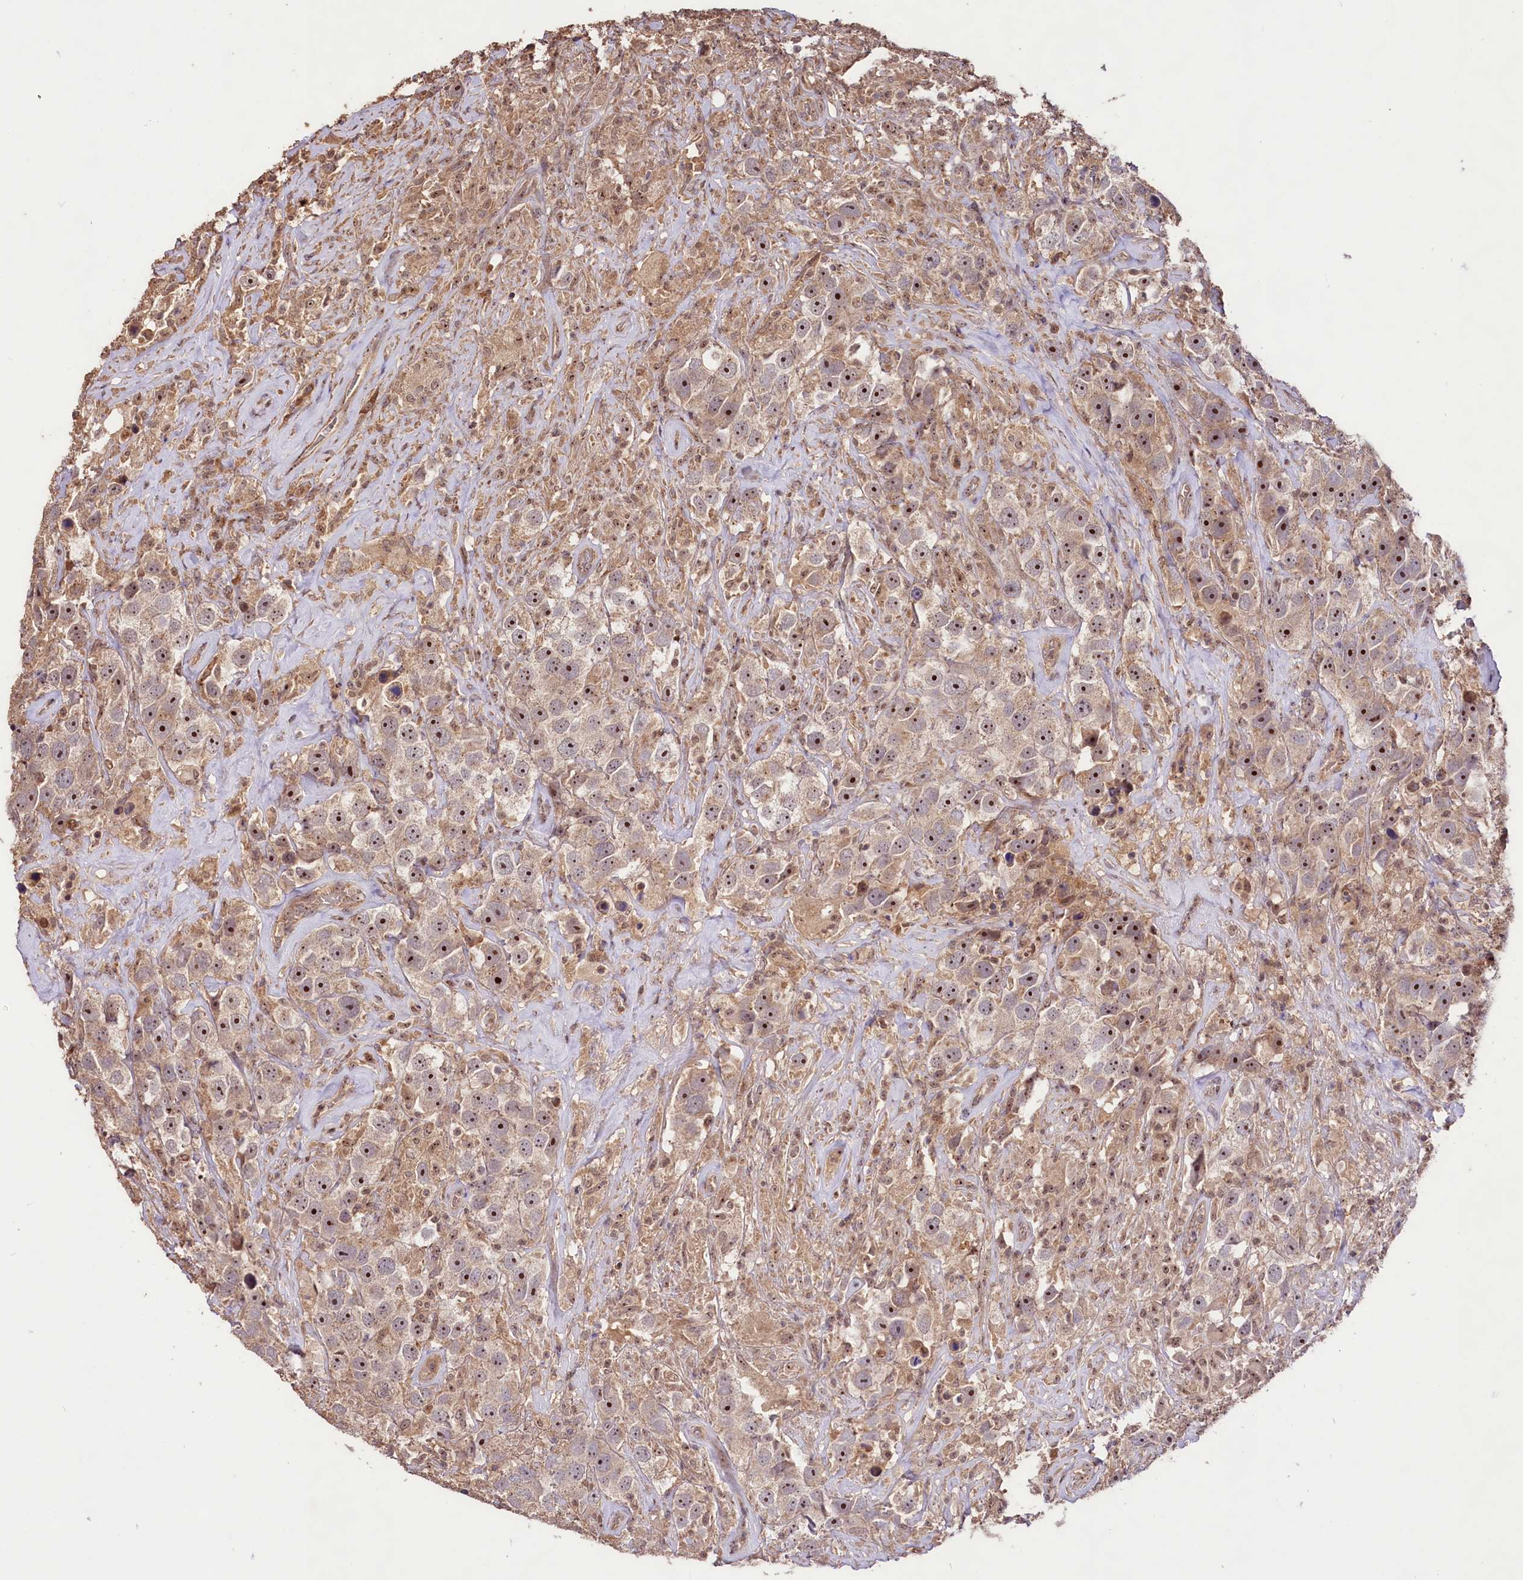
{"staining": {"intensity": "strong", "quantity": "25%-75%", "location": "nuclear"}, "tissue": "testis cancer", "cell_type": "Tumor cells", "image_type": "cancer", "snomed": [{"axis": "morphology", "description": "Seminoma, NOS"}, {"axis": "topography", "description": "Testis"}], "caption": "About 25%-75% of tumor cells in human testis cancer (seminoma) reveal strong nuclear protein staining as visualized by brown immunohistochemical staining.", "gene": "RRP8", "patient": {"sex": "male", "age": 49}}